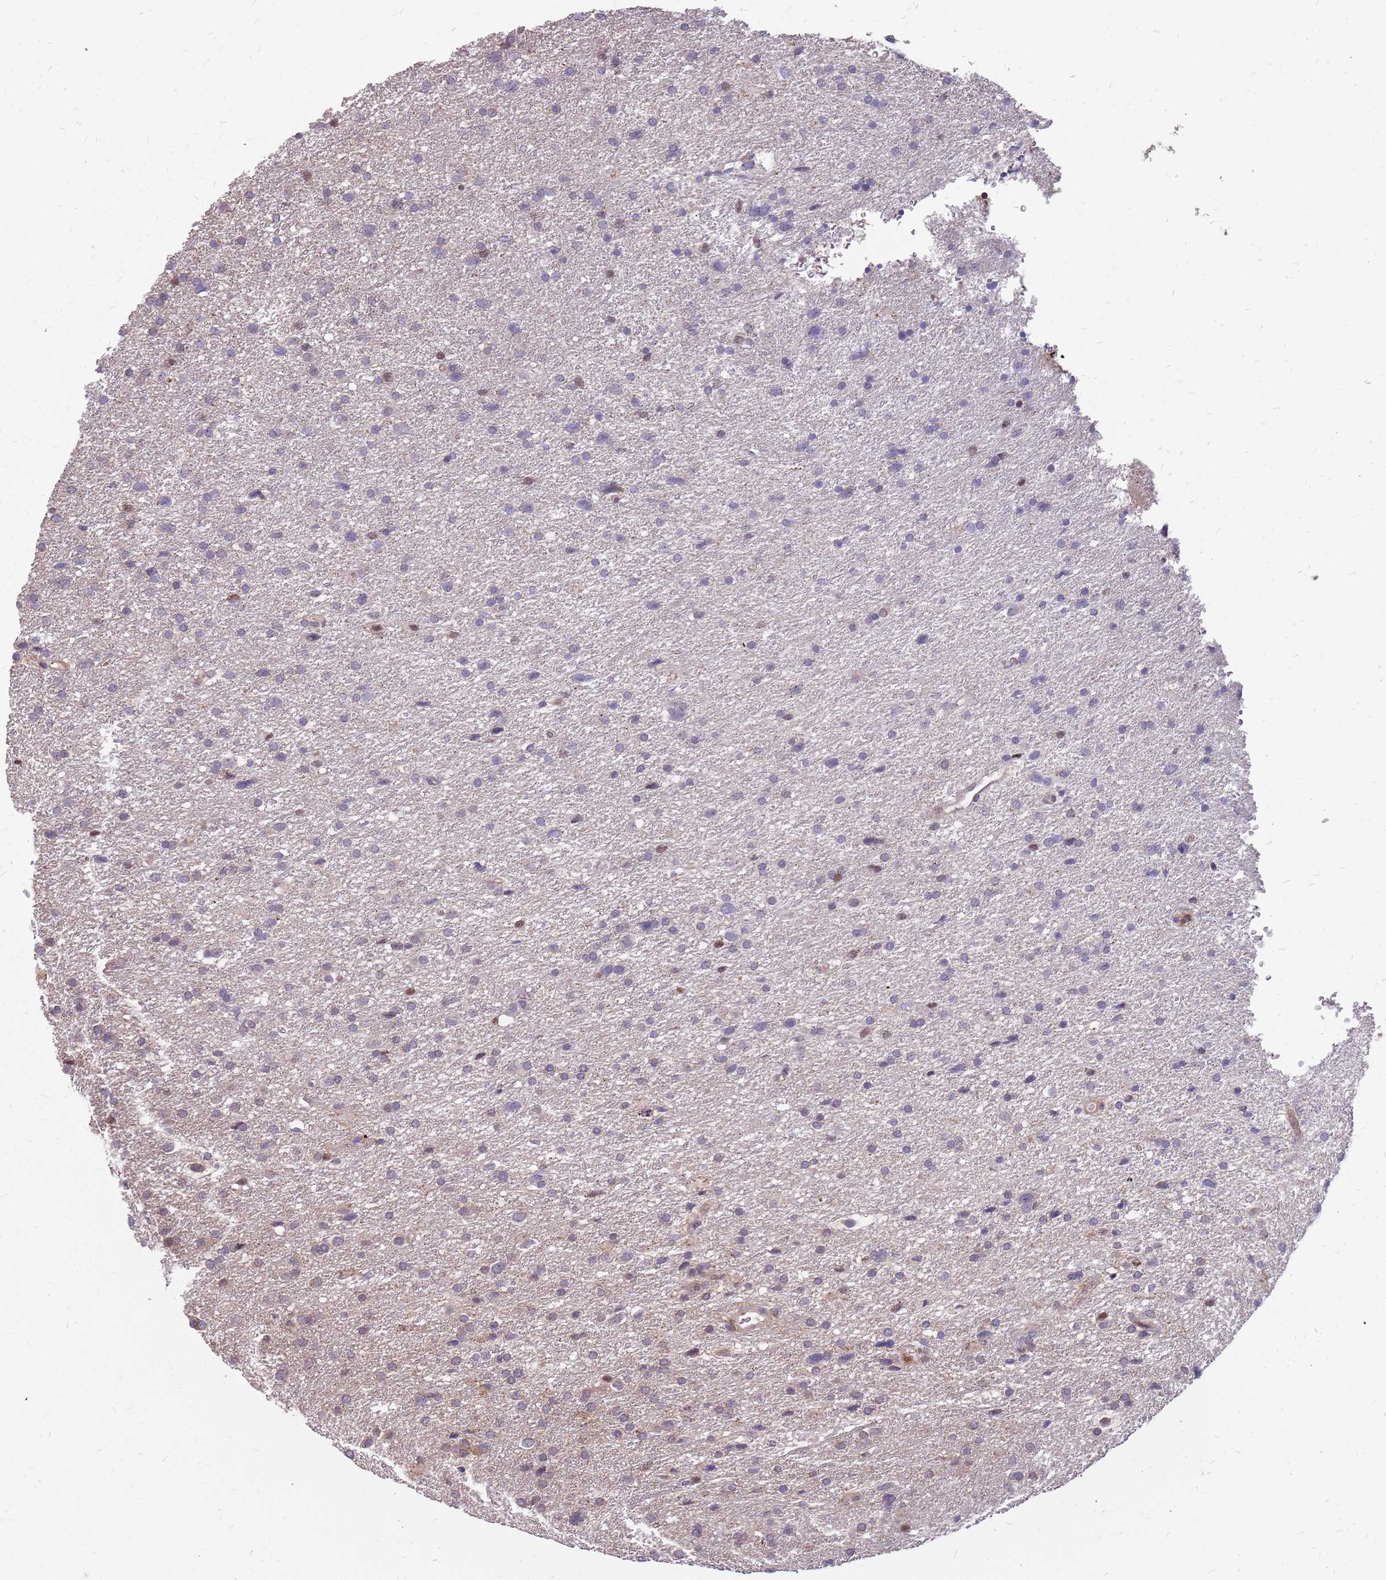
{"staining": {"intensity": "negative", "quantity": "none", "location": "none"}, "tissue": "glioma", "cell_type": "Tumor cells", "image_type": "cancer", "snomed": [{"axis": "morphology", "description": "Glioma, malignant, Low grade"}, {"axis": "topography", "description": "Brain"}], "caption": "A photomicrograph of human low-grade glioma (malignant) is negative for staining in tumor cells. Nuclei are stained in blue.", "gene": "NME4", "patient": {"sex": "female", "age": 32}}